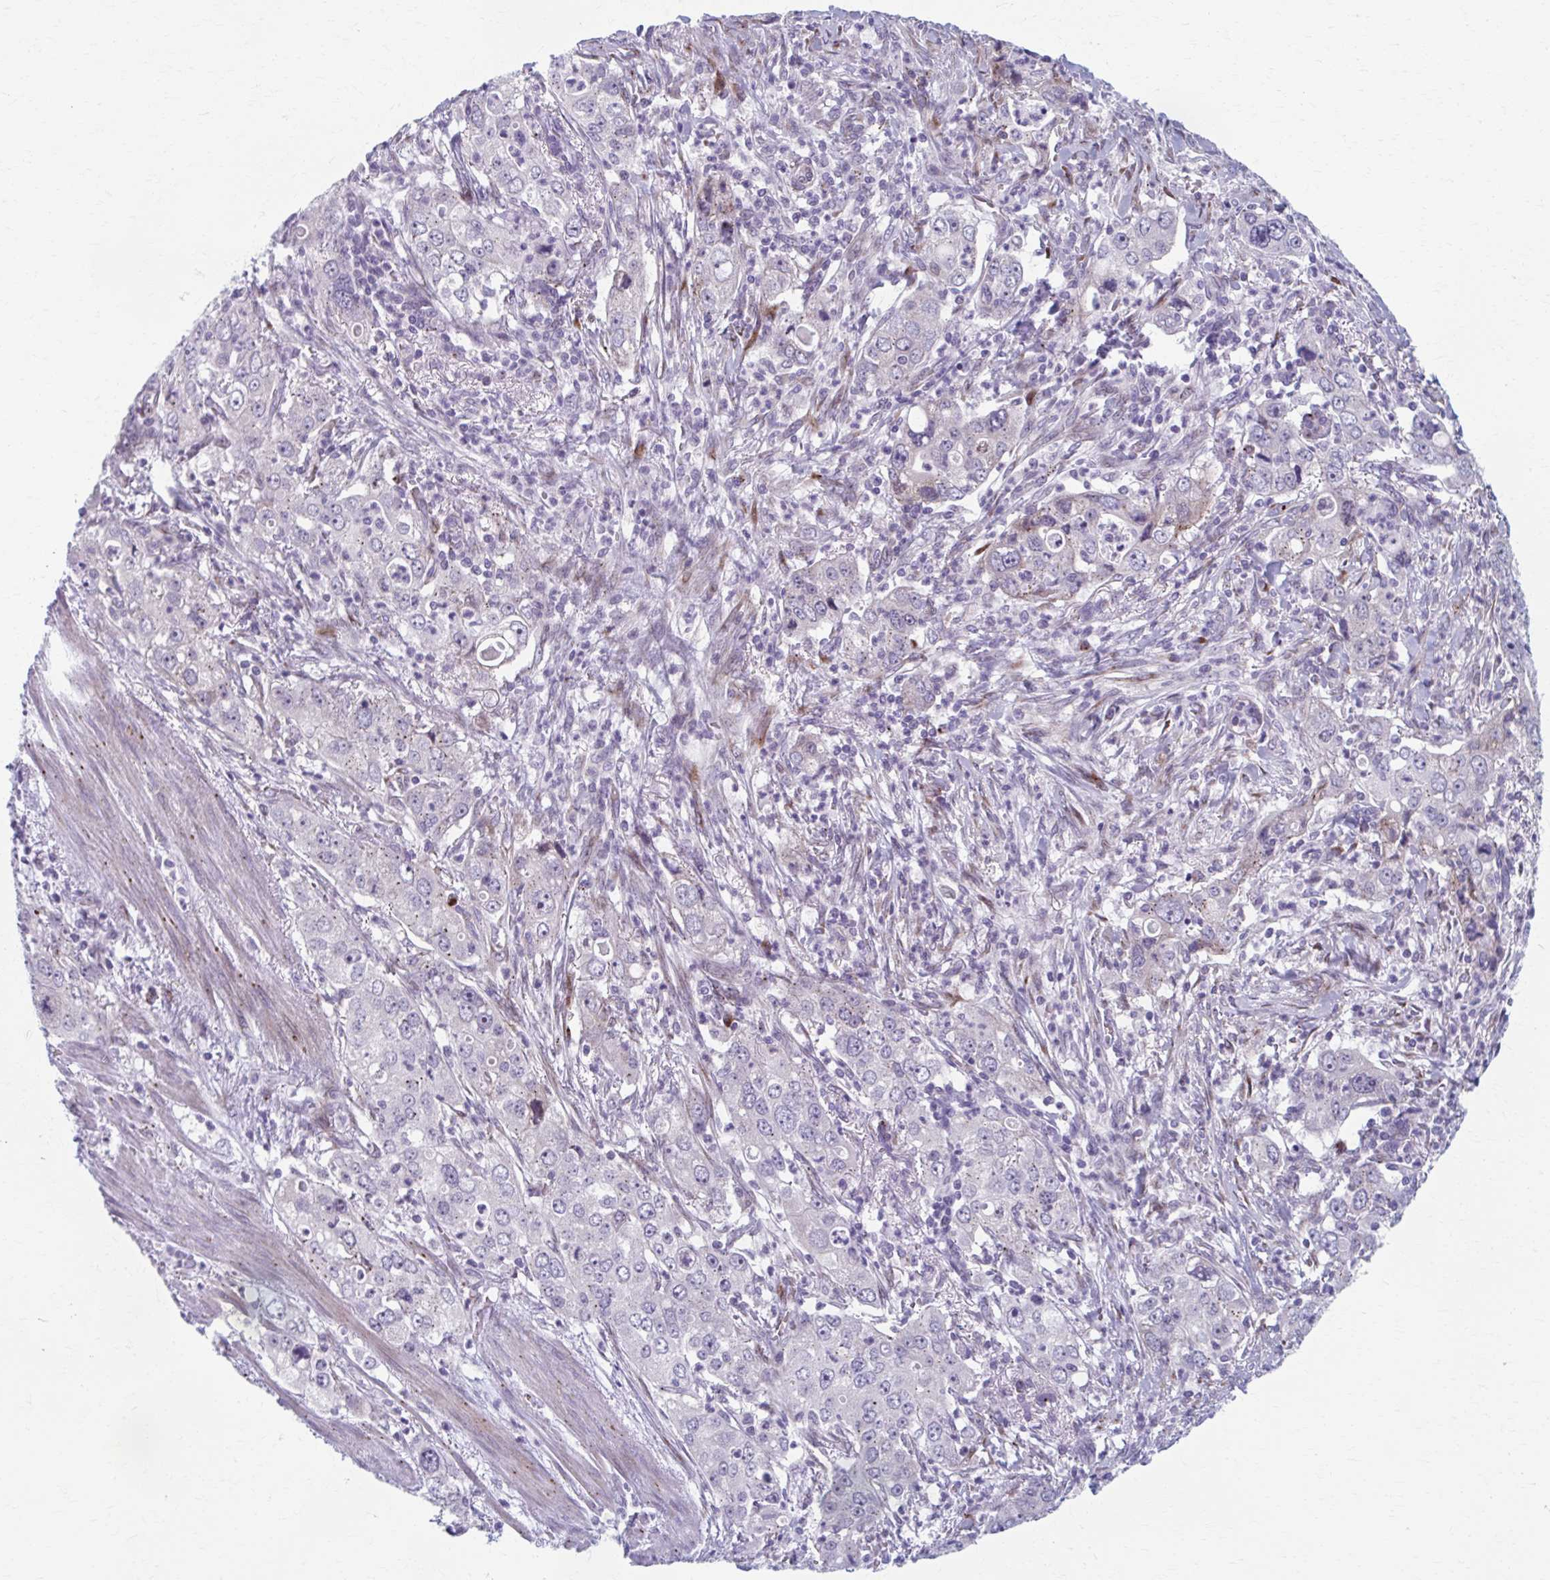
{"staining": {"intensity": "negative", "quantity": "none", "location": "none"}, "tissue": "stomach cancer", "cell_type": "Tumor cells", "image_type": "cancer", "snomed": [{"axis": "morphology", "description": "Adenocarcinoma, NOS"}, {"axis": "topography", "description": "Stomach, upper"}], "caption": "DAB immunohistochemical staining of human stomach adenocarcinoma demonstrates no significant positivity in tumor cells.", "gene": "OLFM2", "patient": {"sex": "male", "age": 75}}